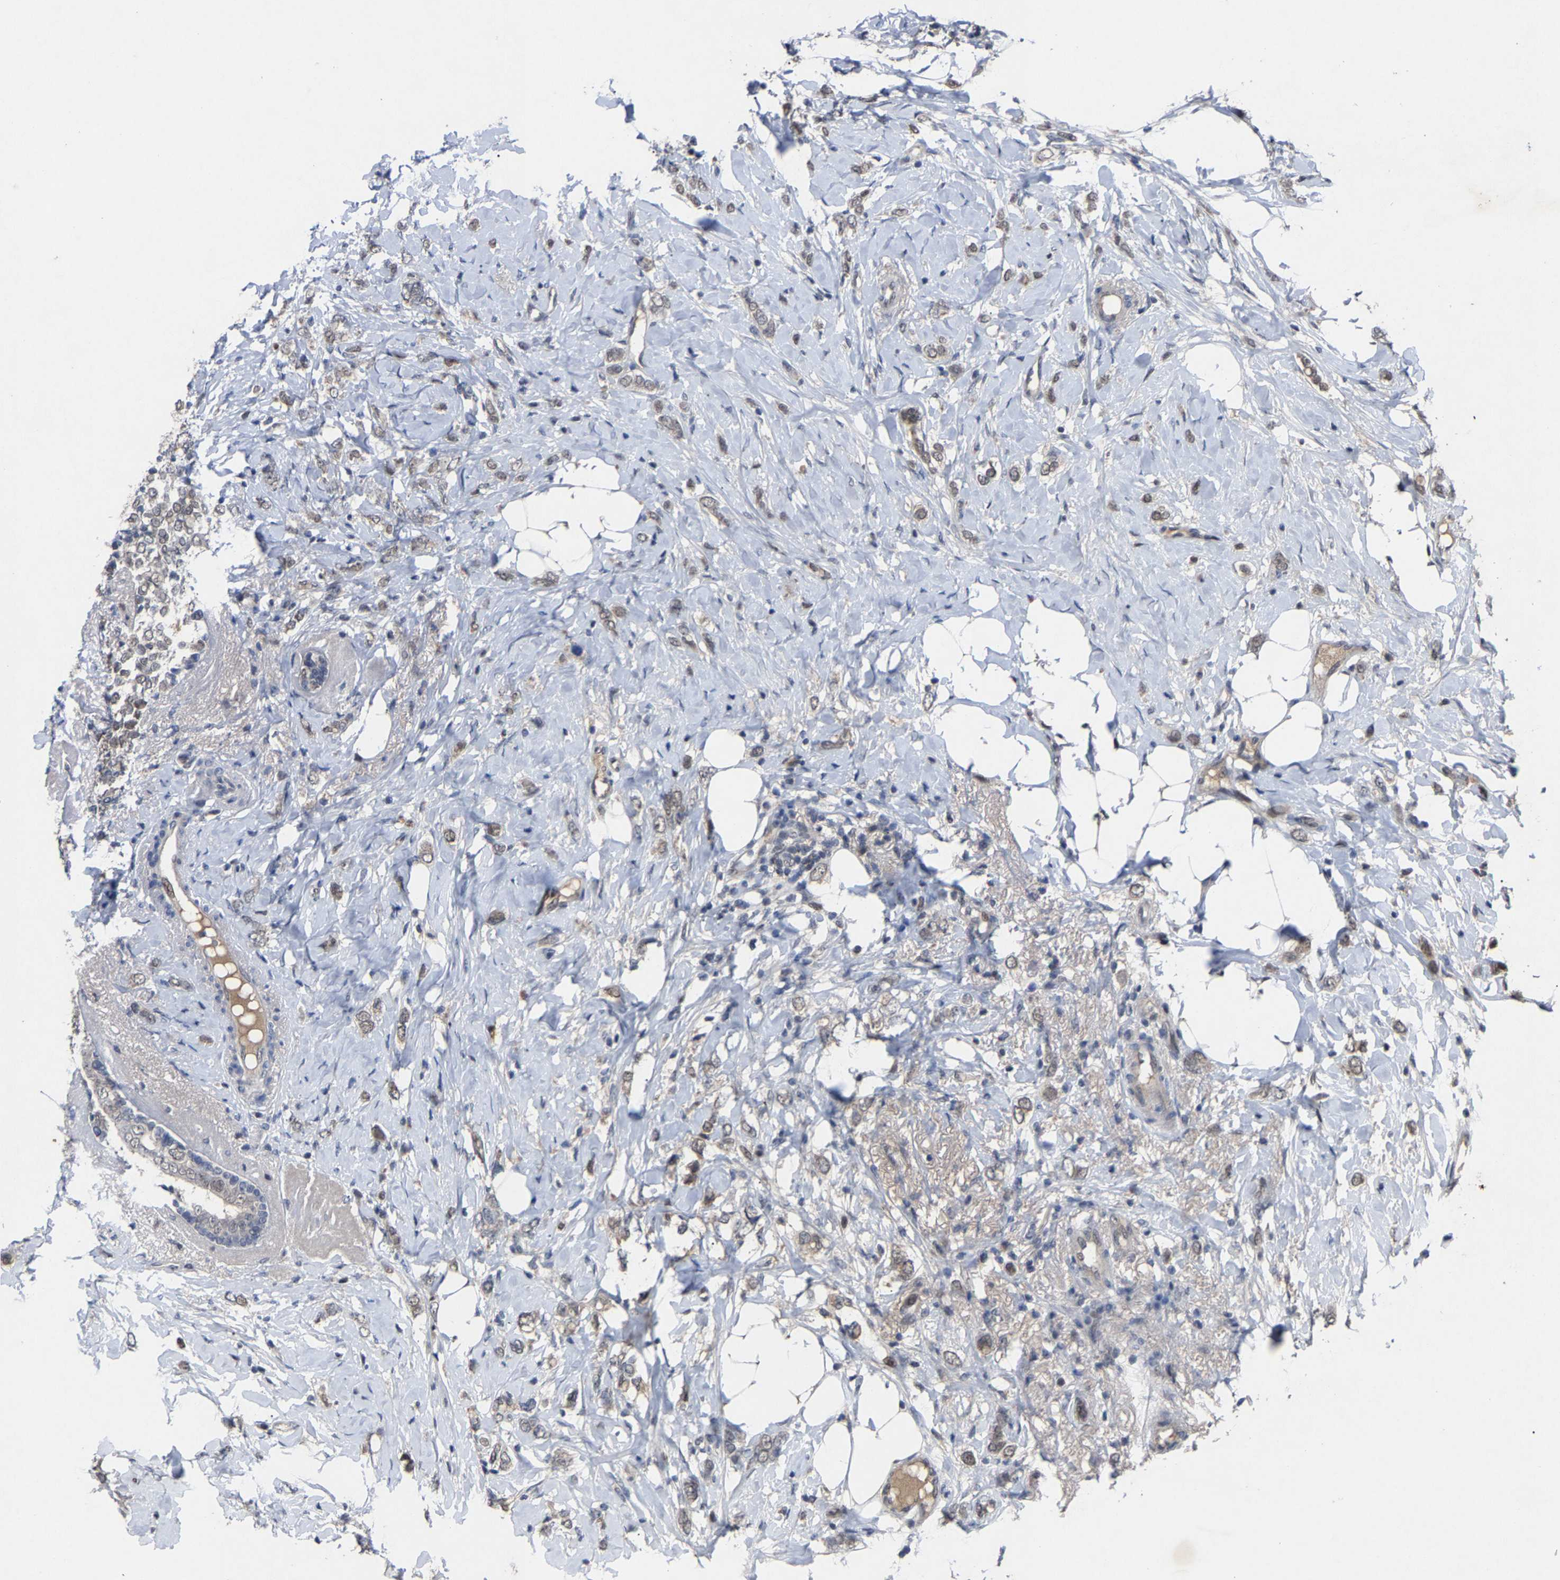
{"staining": {"intensity": "weak", "quantity": ">75%", "location": "nuclear"}, "tissue": "breast cancer", "cell_type": "Tumor cells", "image_type": "cancer", "snomed": [{"axis": "morphology", "description": "Normal tissue, NOS"}, {"axis": "morphology", "description": "Lobular carcinoma"}, {"axis": "topography", "description": "Breast"}], "caption": "Breast lobular carcinoma stained with DAB (3,3'-diaminobenzidine) IHC exhibits low levels of weak nuclear expression in about >75% of tumor cells.", "gene": "LSM8", "patient": {"sex": "female", "age": 47}}